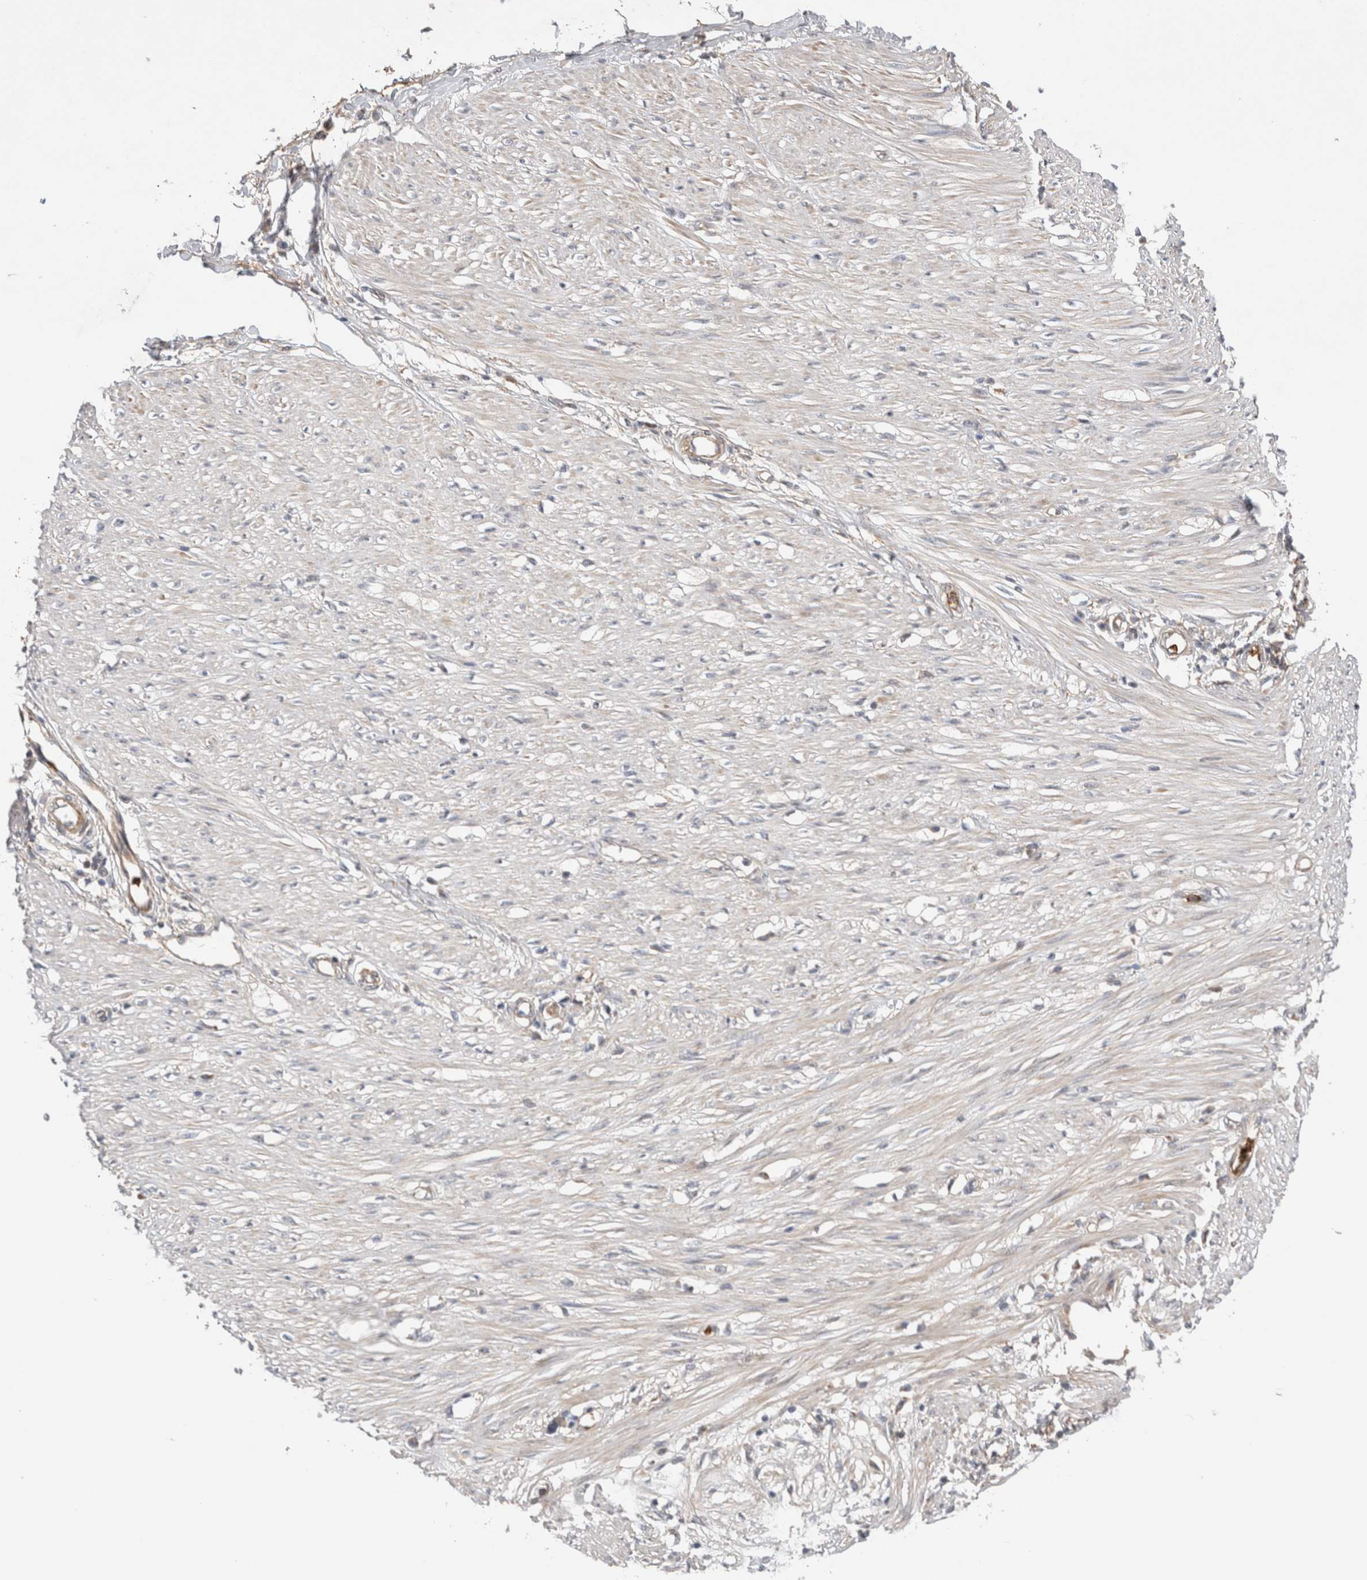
{"staining": {"intensity": "weak", "quantity": "25%-75%", "location": "cytoplasmic/membranous"}, "tissue": "adipose tissue", "cell_type": "Adipocytes", "image_type": "normal", "snomed": [{"axis": "morphology", "description": "Normal tissue, NOS"}, {"axis": "morphology", "description": "Adenocarcinoma, NOS"}, {"axis": "topography", "description": "Colon"}, {"axis": "topography", "description": "Peripheral nerve tissue"}], "caption": "Normal adipose tissue demonstrates weak cytoplasmic/membranous expression in approximately 25%-75% of adipocytes, visualized by immunohistochemistry. (DAB (3,3'-diaminobenzidine) IHC, brown staining for protein, blue staining for nuclei).", "gene": "GSDMB", "patient": {"sex": "male", "age": 14}}